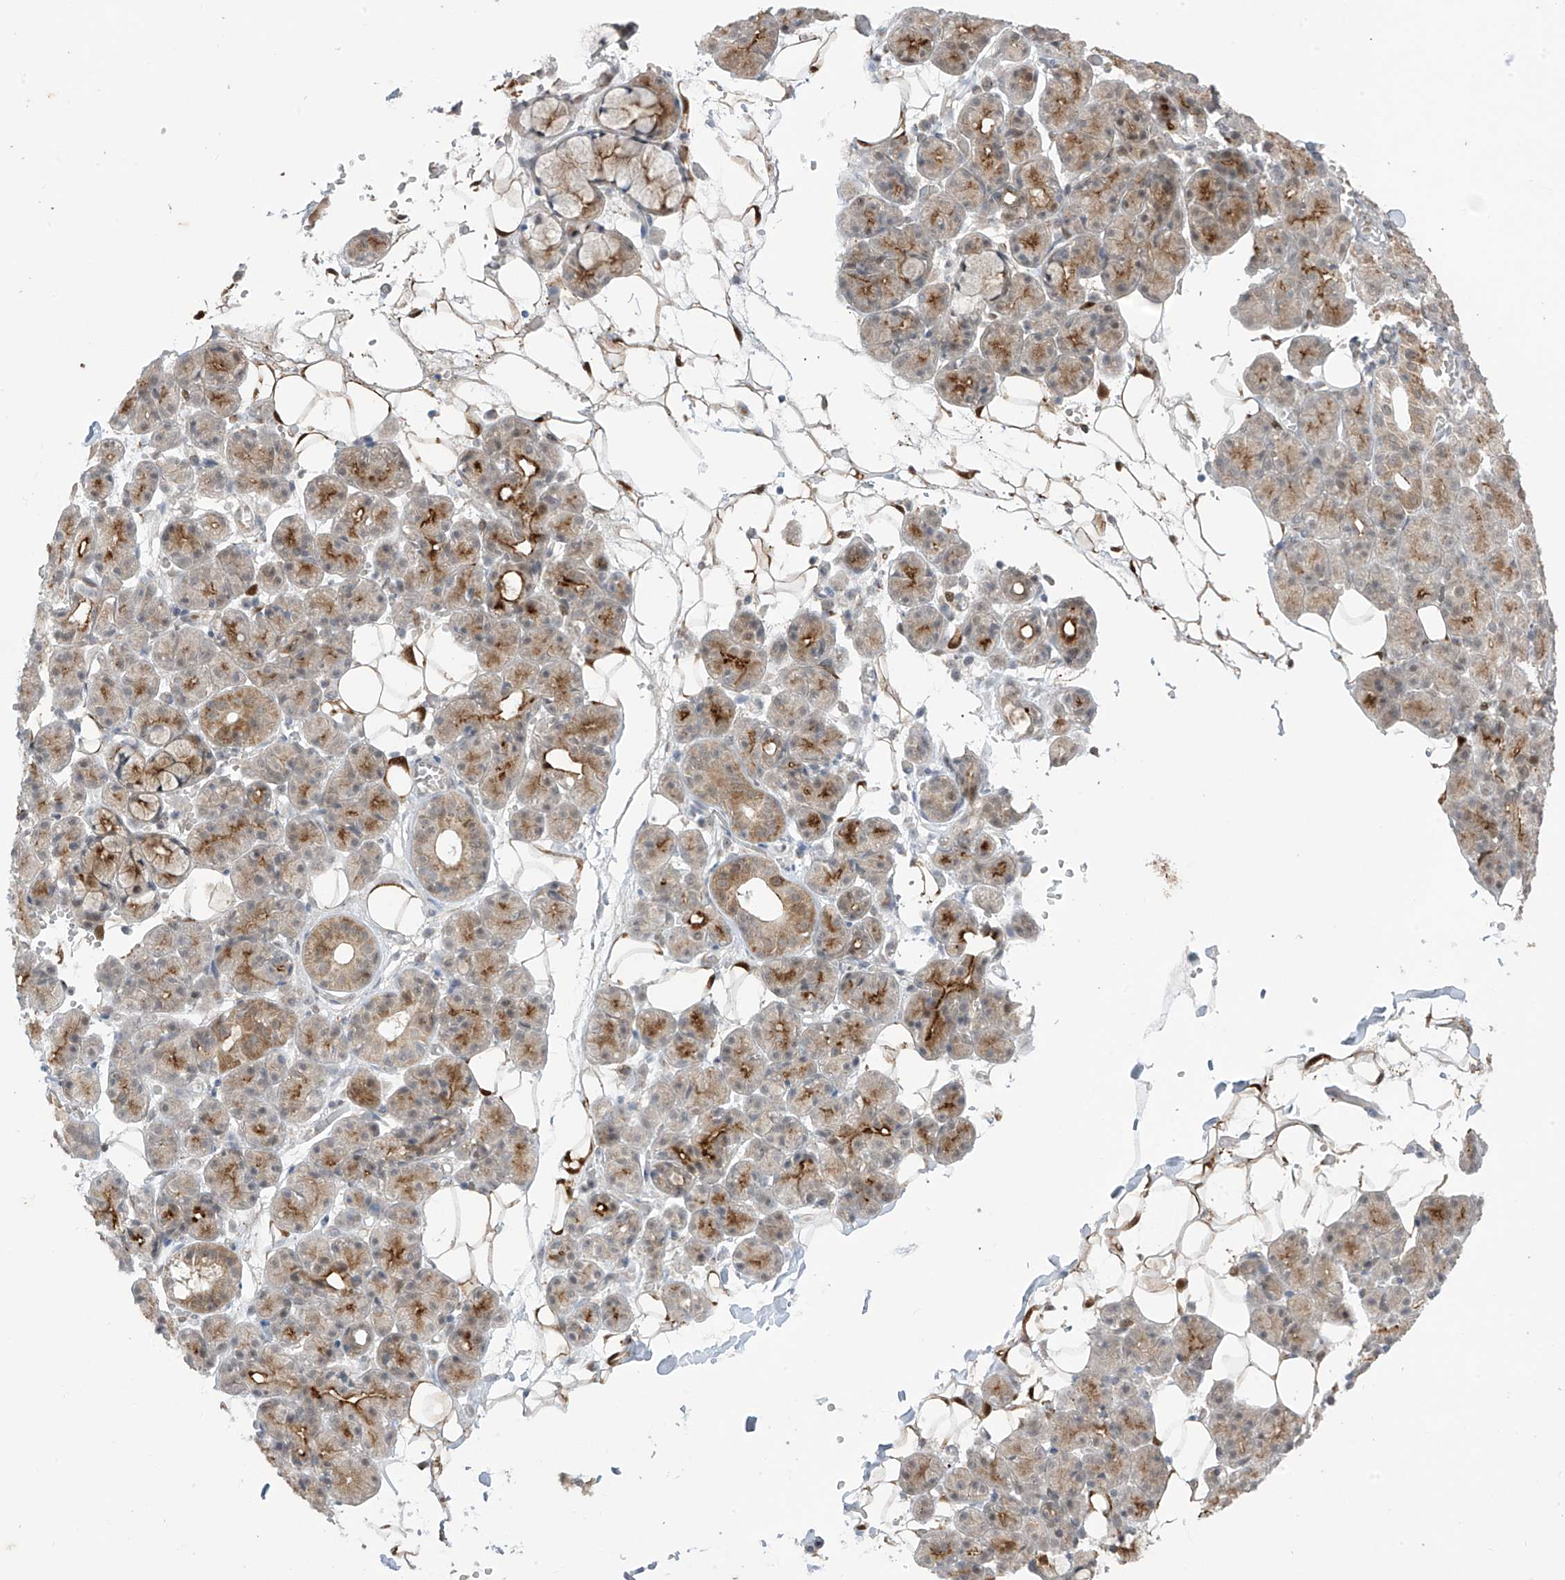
{"staining": {"intensity": "moderate", "quantity": "25%-75%", "location": "cytoplasmic/membranous"}, "tissue": "salivary gland", "cell_type": "Glandular cells", "image_type": "normal", "snomed": [{"axis": "morphology", "description": "Normal tissue, NOS"}, {"axis": "topography", "description": "Salivary gland"}], "caption": "Salivary gland stained with a brown dye exhibits moderate cytoplasmic/membranous positive positivity in approximately 25%-75% of glandular cells.", "gene": "OGT", "patient": {"sex": "male", "age": 63}}